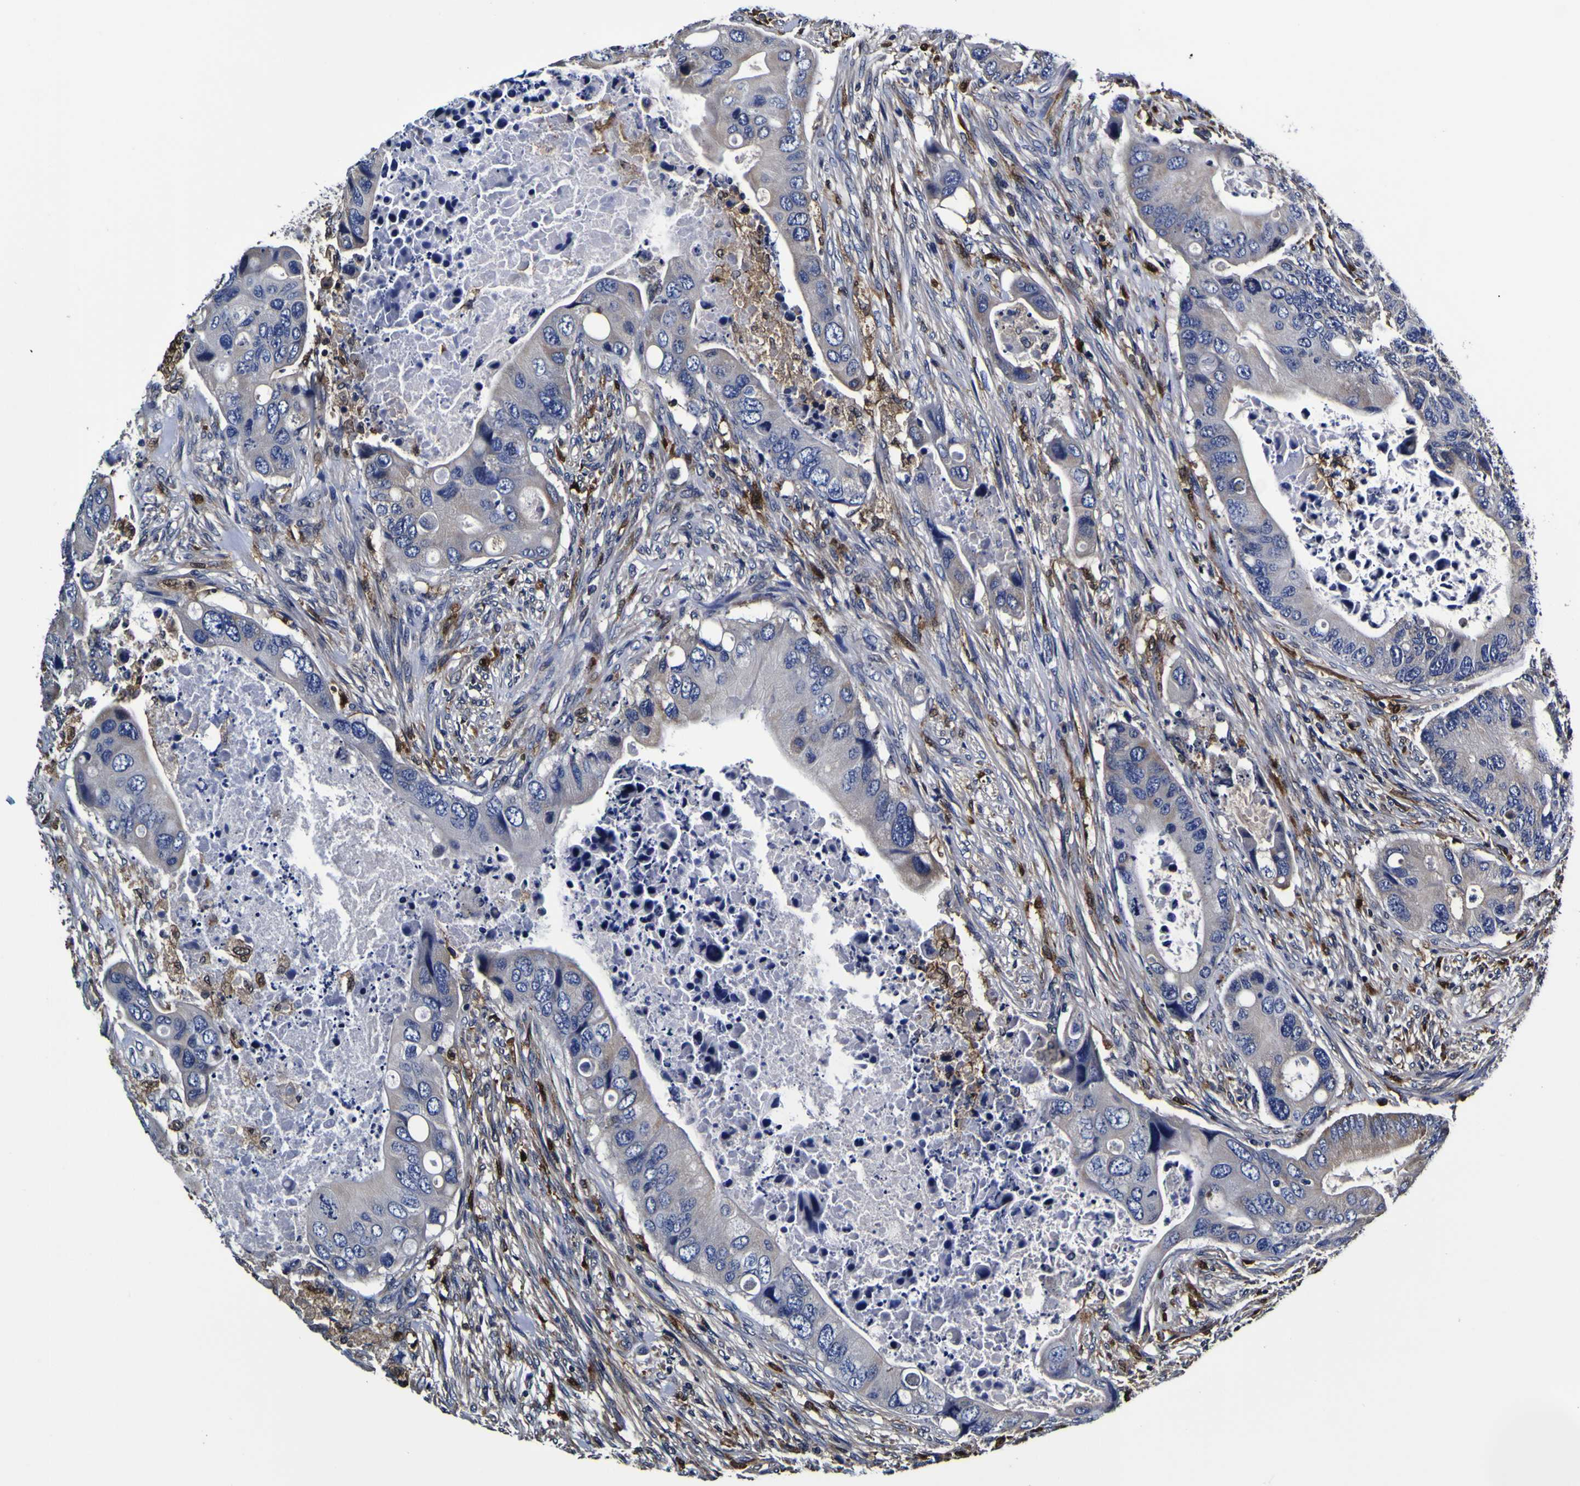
{"staining": {"intensity": "negative", "quantity": "none", "location": "none"}, "tissue": "colorectal cancer", "cell_type": "Tumor cells", "image_type": "cancer", "snomed": [{"axis": "morphology", "description": "Adenocarcinoma, NOS"}, {"axis": "topography", "description": "Rectum"}], "caption": "The IHC image has no significant staining in tumor cells of colorectal cancer (adenocarcinoma) tissue.", "gene": "GPX1", "patient": {"sex": "female", "age": 57}}